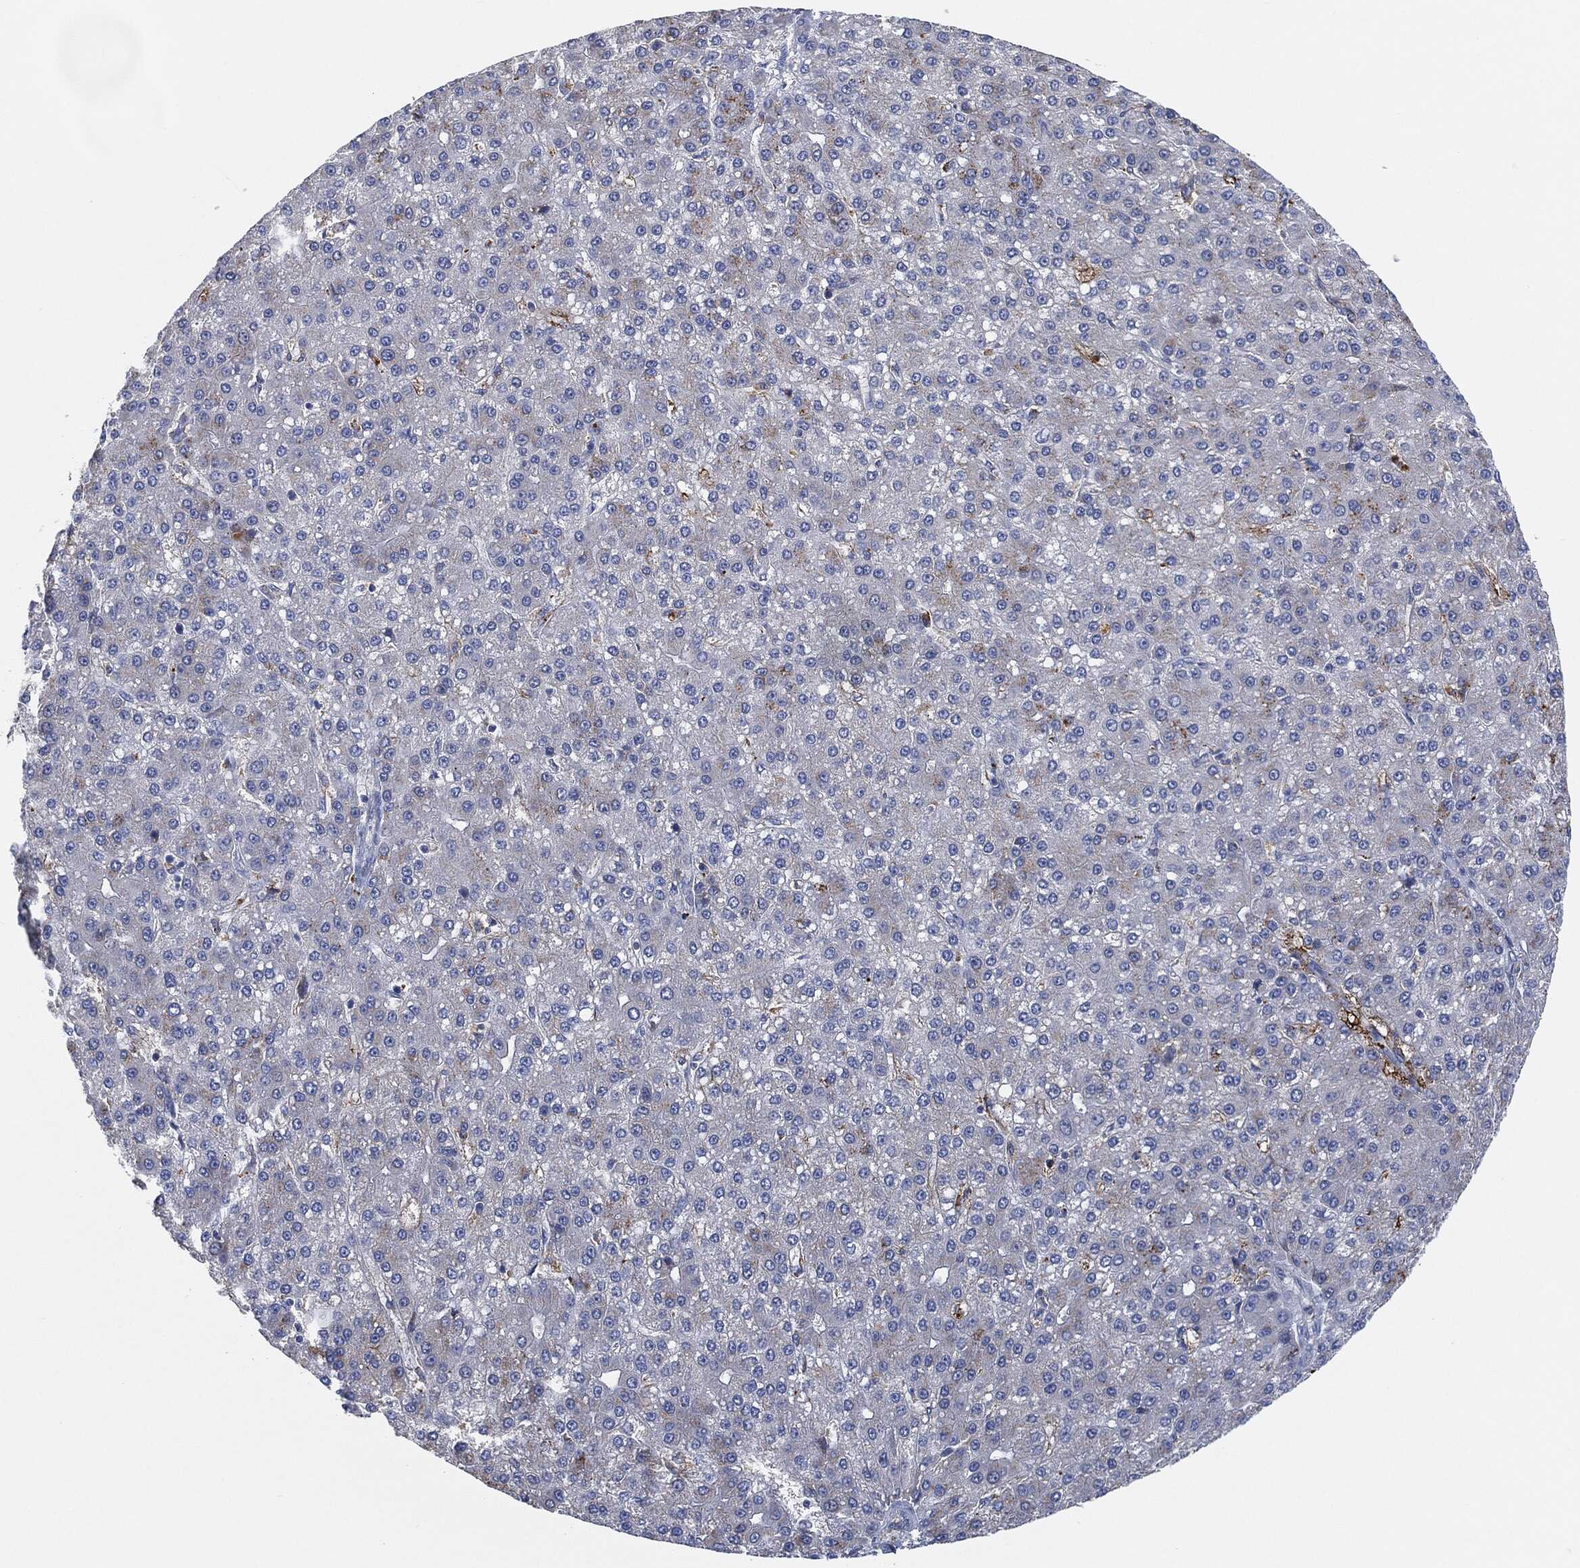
{"staining": {"intensity": "moderate", "quantity": "<25%", "location": "cytoplasmic/membranous"}, "tissue": "liver cancer", "cell_type": "Tumor cells", "image_type": "cancer", "snomed": [{"axis": "morphology", "description": "Carcinoma, Hepatocellular, NOS"}, {"axis": "topography", "description": "Liver"}], "caption": "Liver cancer stained with a brown dye exhibits moderate cytoplasmic/membranous positive expression in approximately <25% of tumor cells.", "gene": "VSIG4", "patient": {"sex": "male", "age": 67}}